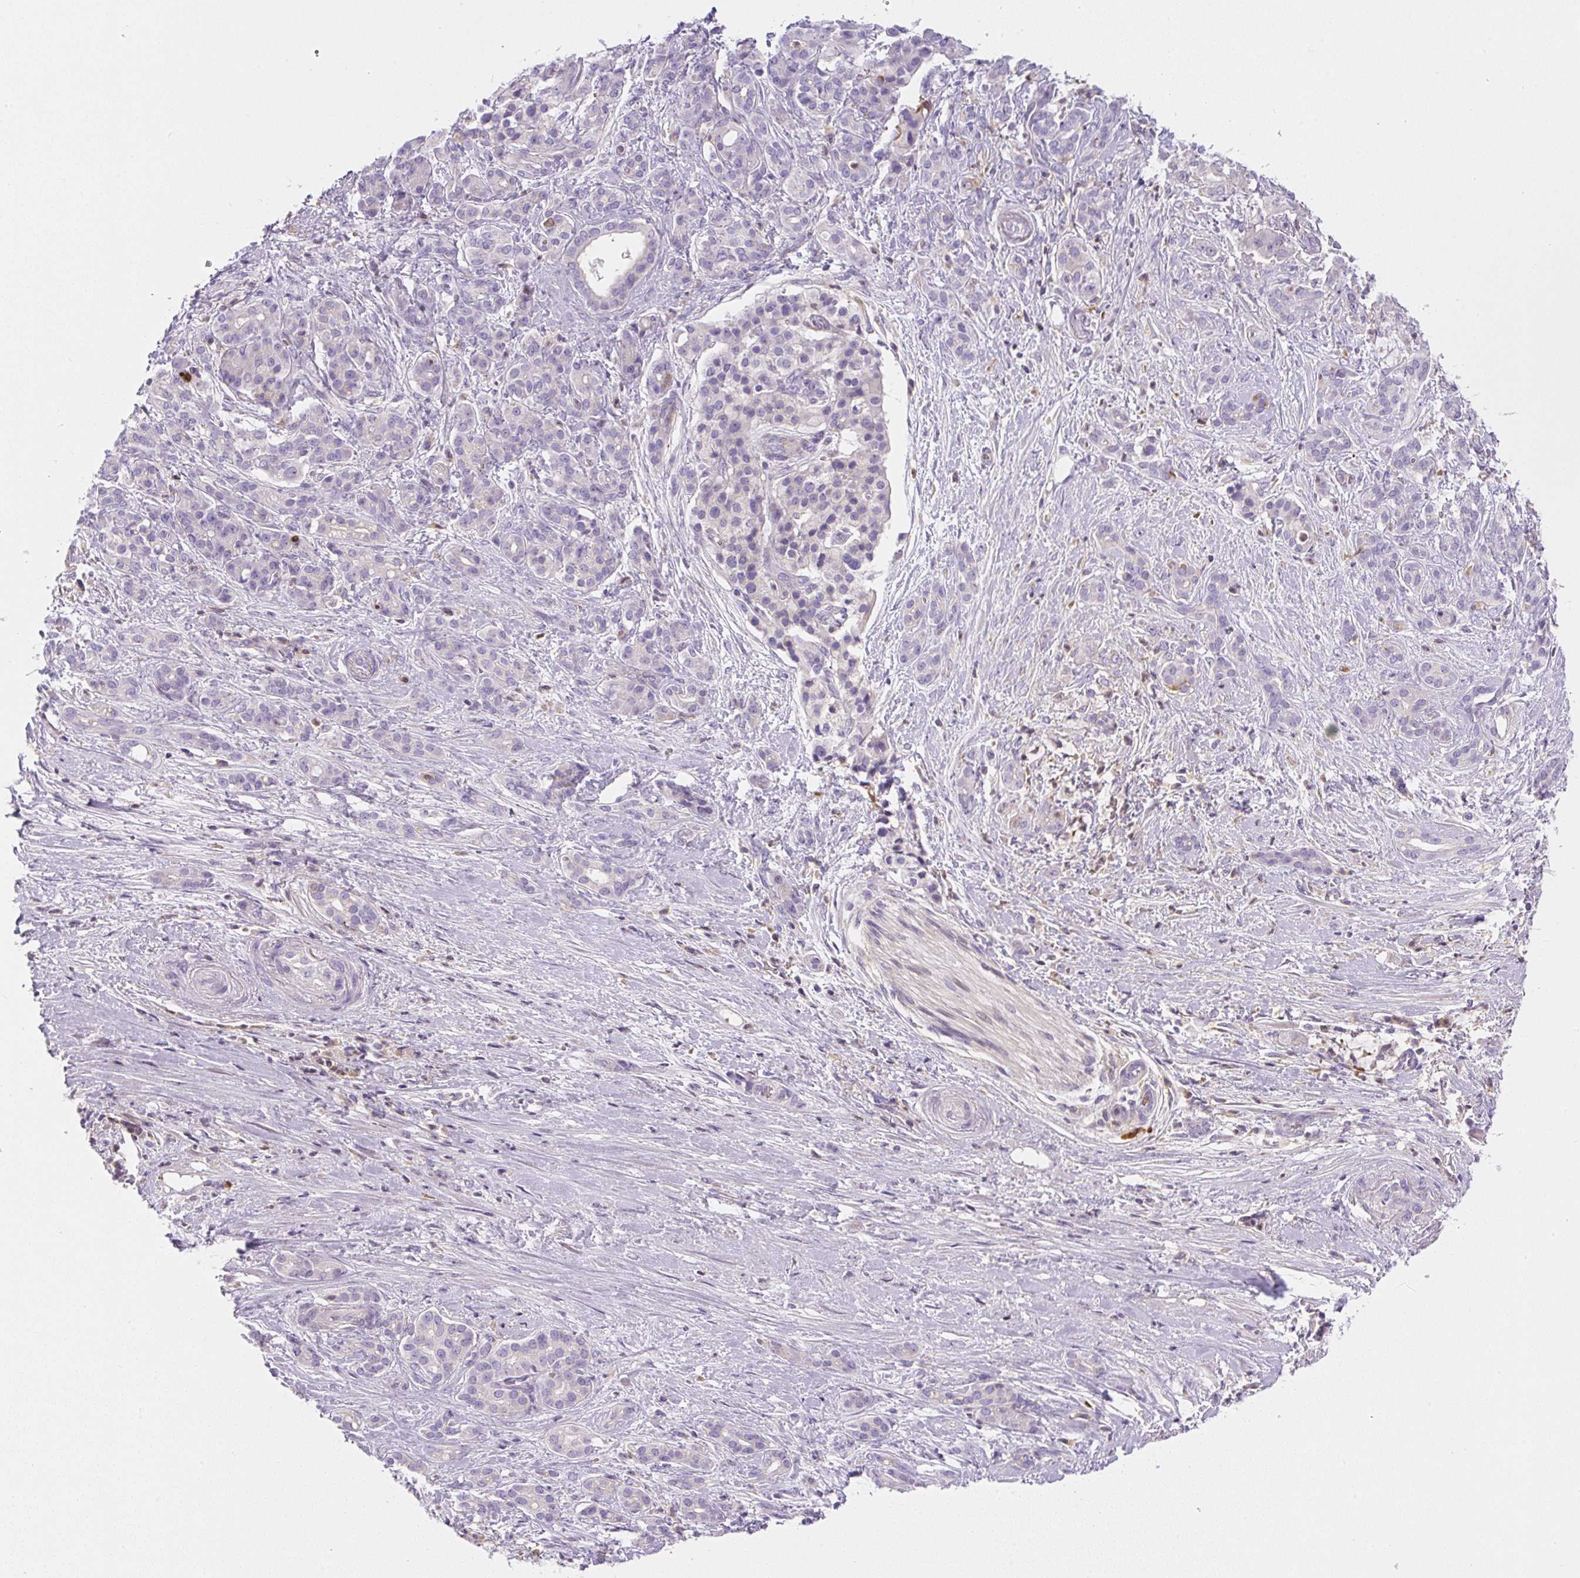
{"staining": {"intensity": "negative", "quantity": "none", "location": "none"}, "tissue": "pancreatic cancer", "cell_type": "Tumor cells", "image_type": "cancer", "snomed": [{"axis": "morphology", "description": "Adenocarcinoma, NOS"}, {"axis": "topography", "description": "Pancreas"}], "caption": "High magnification brightfield microscopy of pancreatic adenocarcinoma stained with DAB (3,3'-diaminobenzidine) (brown) and counterstained with hematoxylin (blue): tumor cells show no significant staining. (Stains: DAB IHC with hematoxylin counter stain, Microscopy: brightfield microscopy at high magnification).", "gene": "PIP5KL1", "patient": {"sex": "male", "age": 57}}